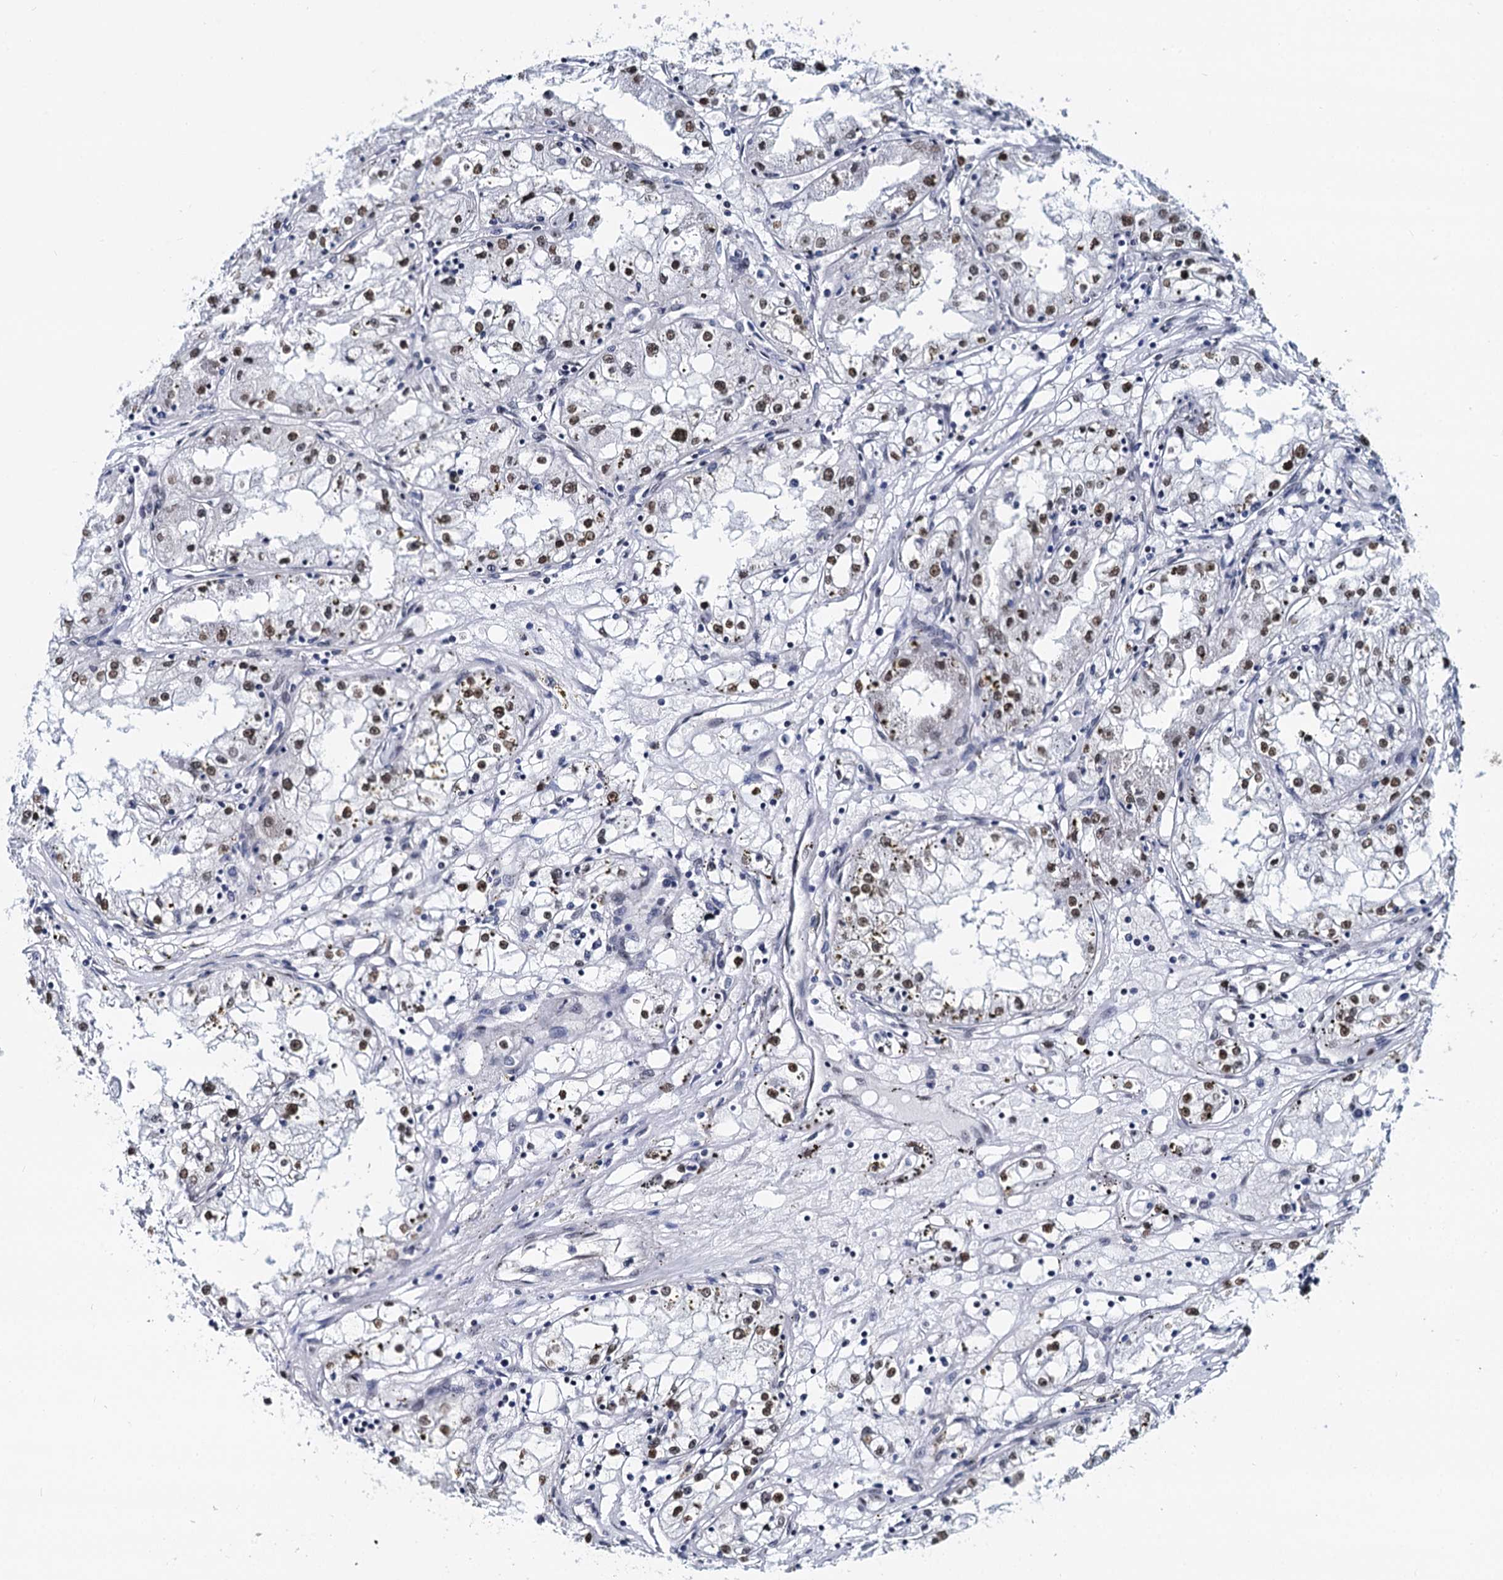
{"staining": {"intensity": "moderate", "quantity": ">75%", "location": "nuclear"}, "tissue": "renal cancer", "cell_type": "Tumor cells", "image_type": "cancer", "snomed": [{"axis": "morphology", "description": "Adenocarcinoma, NOS"}, {"axis": "topography", "description": "Kidney"}], "caption": "Protein analysis of adenocarcinoma (renal) tissue displays moderate nuclear staining in about >75% of tumor cells.", "gene": "CMAS", "patient": {"sex": "male", "age": 56}}